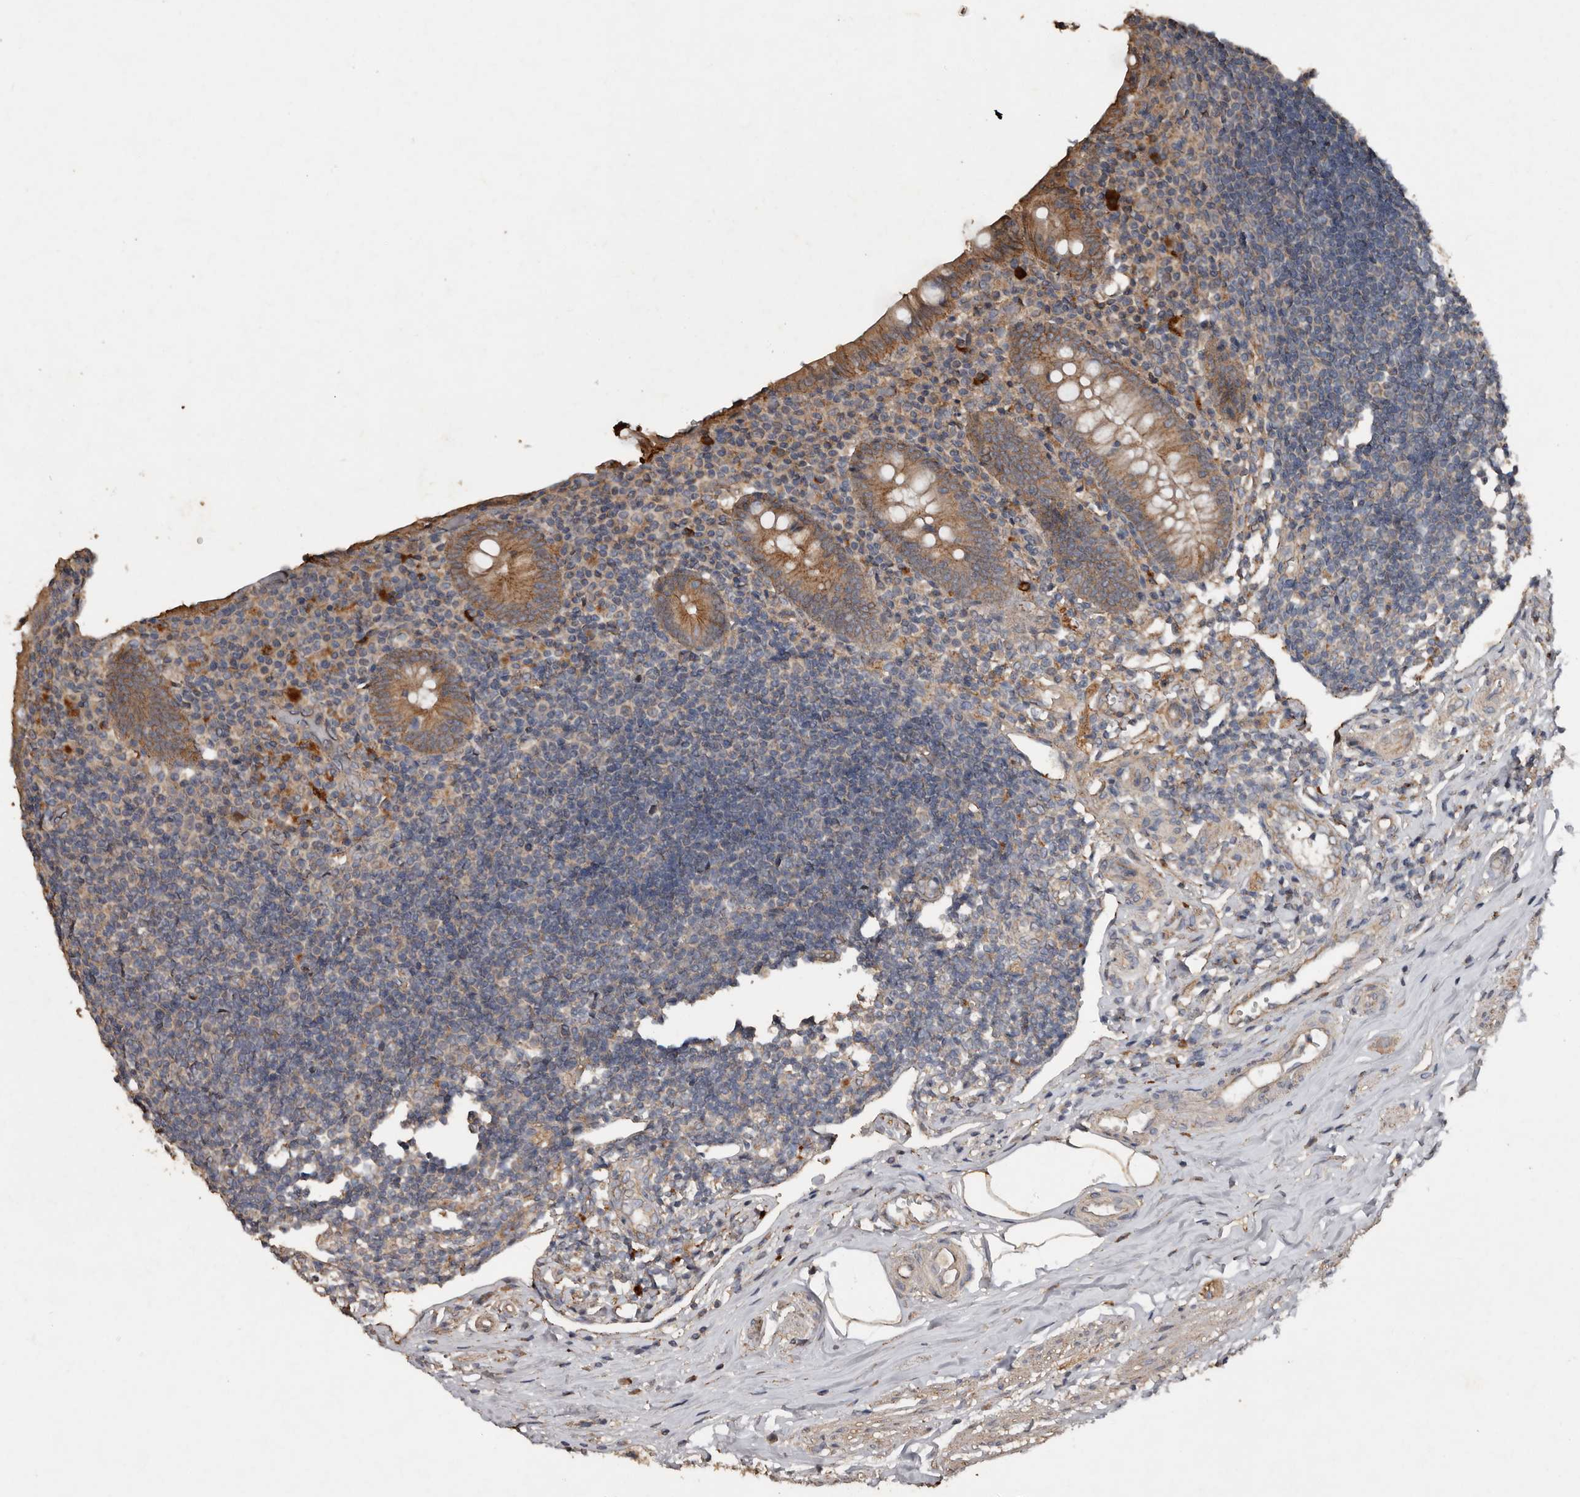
{"staining": {"intensity": "moderate", "quantity": ">75%", "location": "cytoplasmic/membranous"}, "tissue": "appendix", "cell_type": "Glandular cells", "image_type": "normal", "snomed": [{"axis": "morphology", "description": "Normal tissue, NOS"}, {"axis": "topography", "description": "Appendix"}], "caption": "The immunohistochemical stain shows moderate cytoplasmic/membranous positivity in glandular cells of unremarkable appendix.", "gene": "HYAL4", "patient": {"sex": "female", "age": 17}}